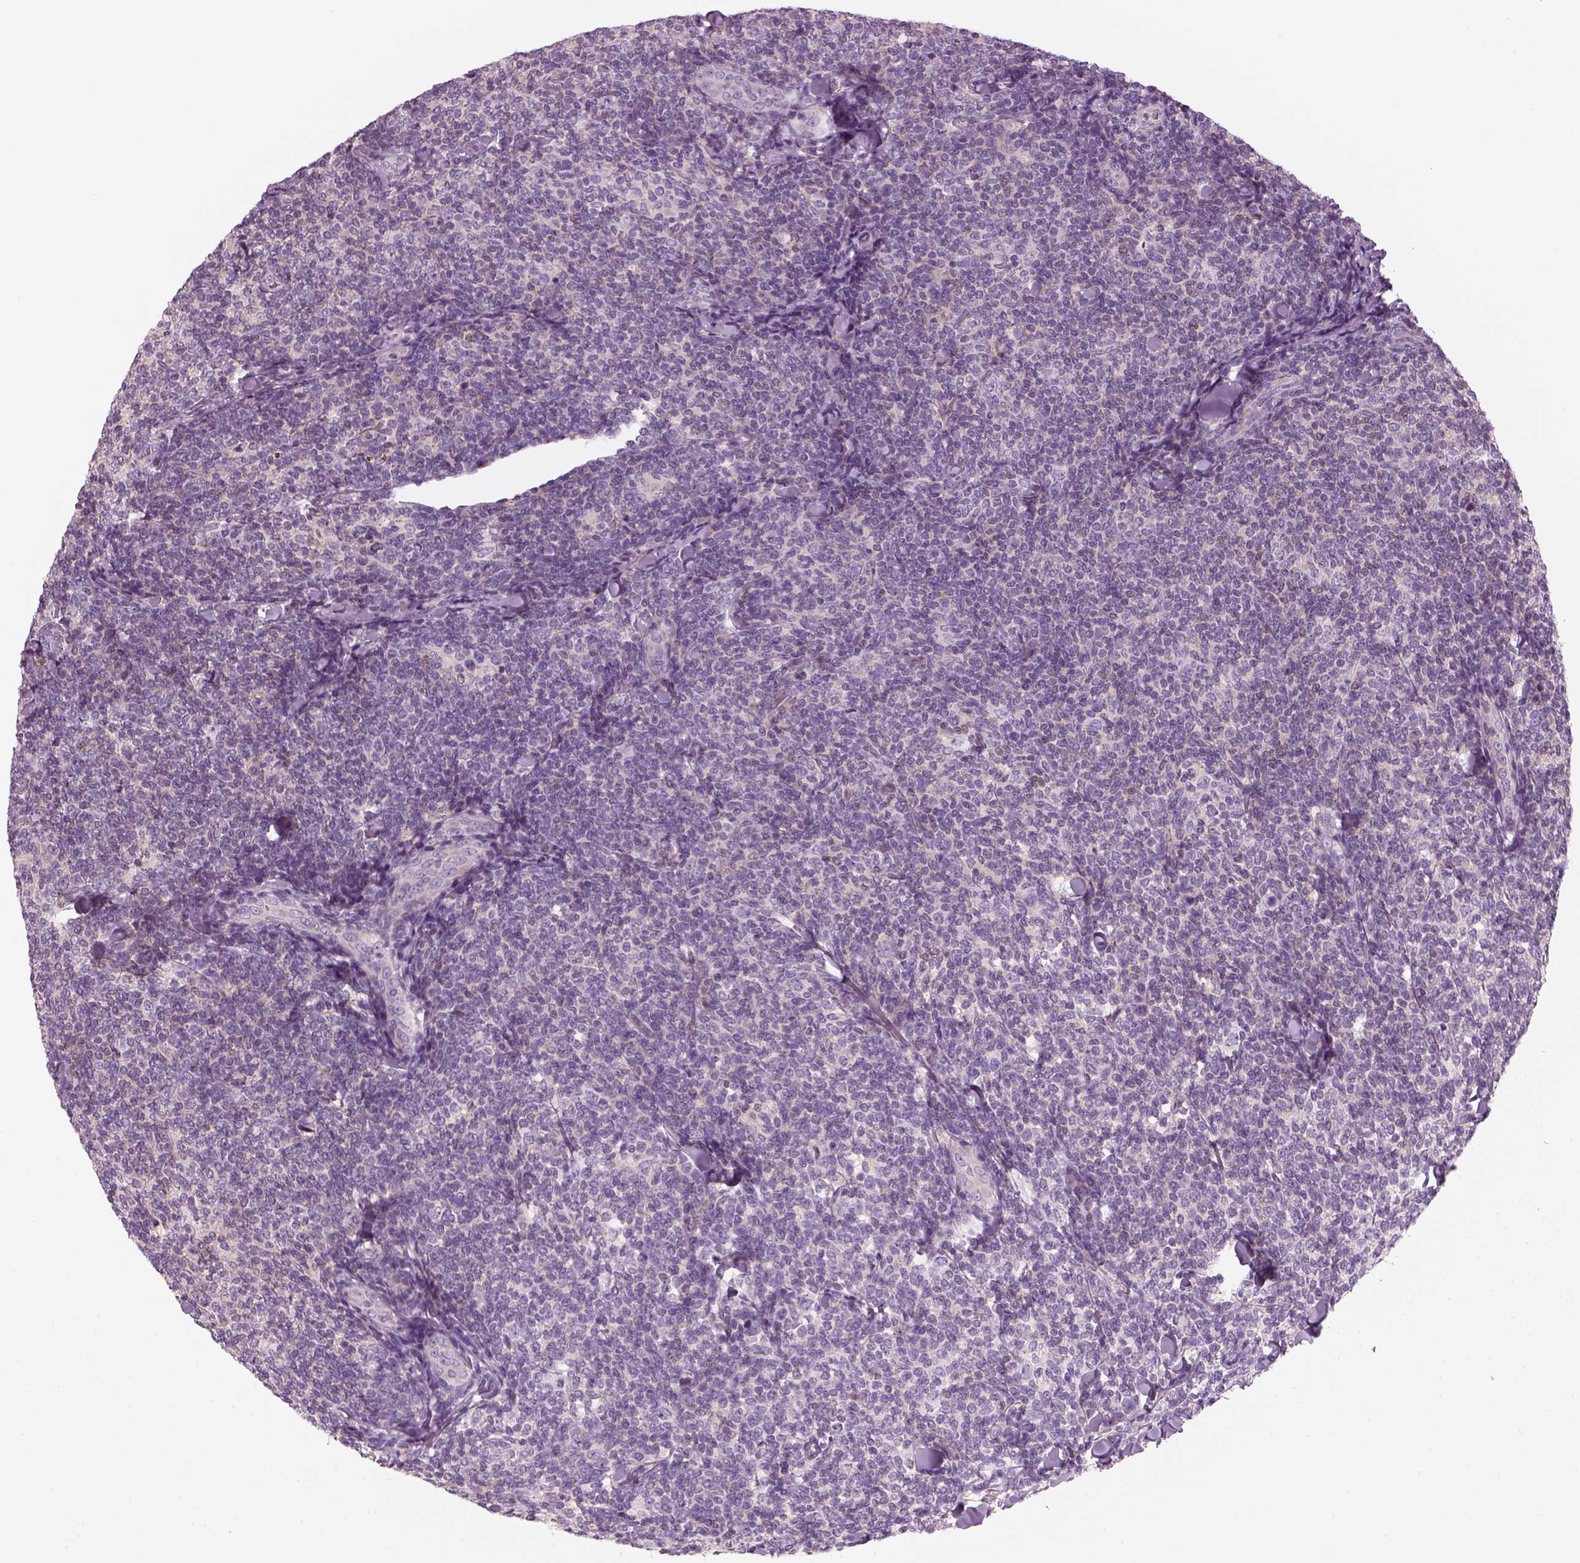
{"staining": {"intensity": "negative", "quantity": "none", "location": "none"}, "tissue": "lymphoma", "cell_type": "Tumor cells", "image_type": "cancer", "snomed": [{"axis": "morphology", "description": "Malignant lymphoma, non-Hodgkin's type, Low grade"}, {"axis": "topography", "description": "Lymph node"}], "caption": "IHC of low-grade malignant lymphoma, non-Hodgkin's type shows no expression in tumor cells.", "gene": "SLC1A7", "patient": {"sex": "female", "age": 56}}